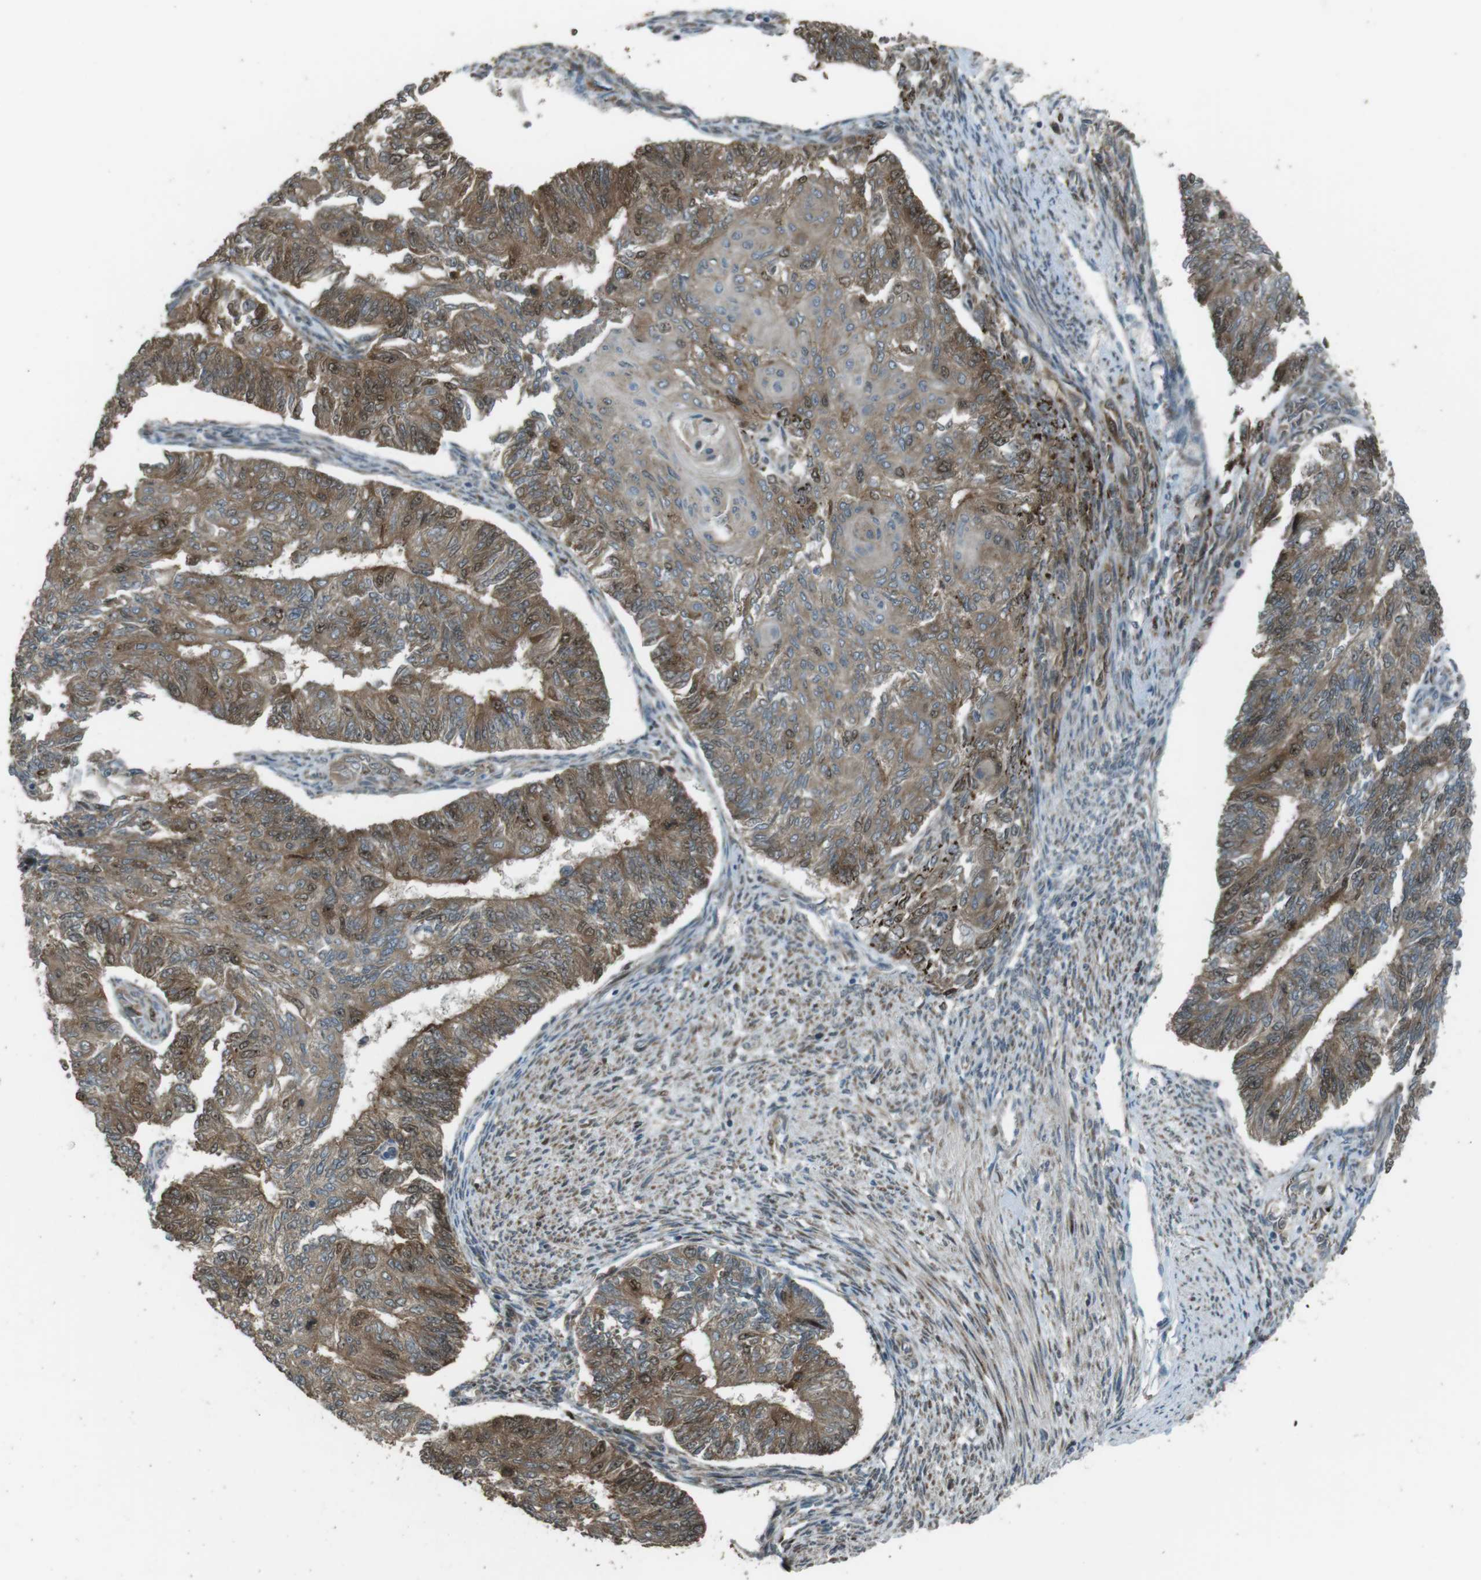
{"staining": {"intensity": "moderate", "quantity": ">75%", "location": "cytoplasmic/membranous,nuclear"}, "tissue": "endometrial cancer", "cell_type": "Tumor cells", "image_type": "cancer", "snomed": [{"axis": "morphology", "description": "Adenocarcinoma, NOS"}, {"axis": "topography", "description": "Endometrium"}], "caption": "A histopathology image showing moderate cytoplasmic/membranous and nuclear staining in about >75% of tumor cells in endometrial cancer, as visualized by brown immunohistochemical staining.", "gene": "ZNF330", "patient": {"sex": "female", "age": 32}}